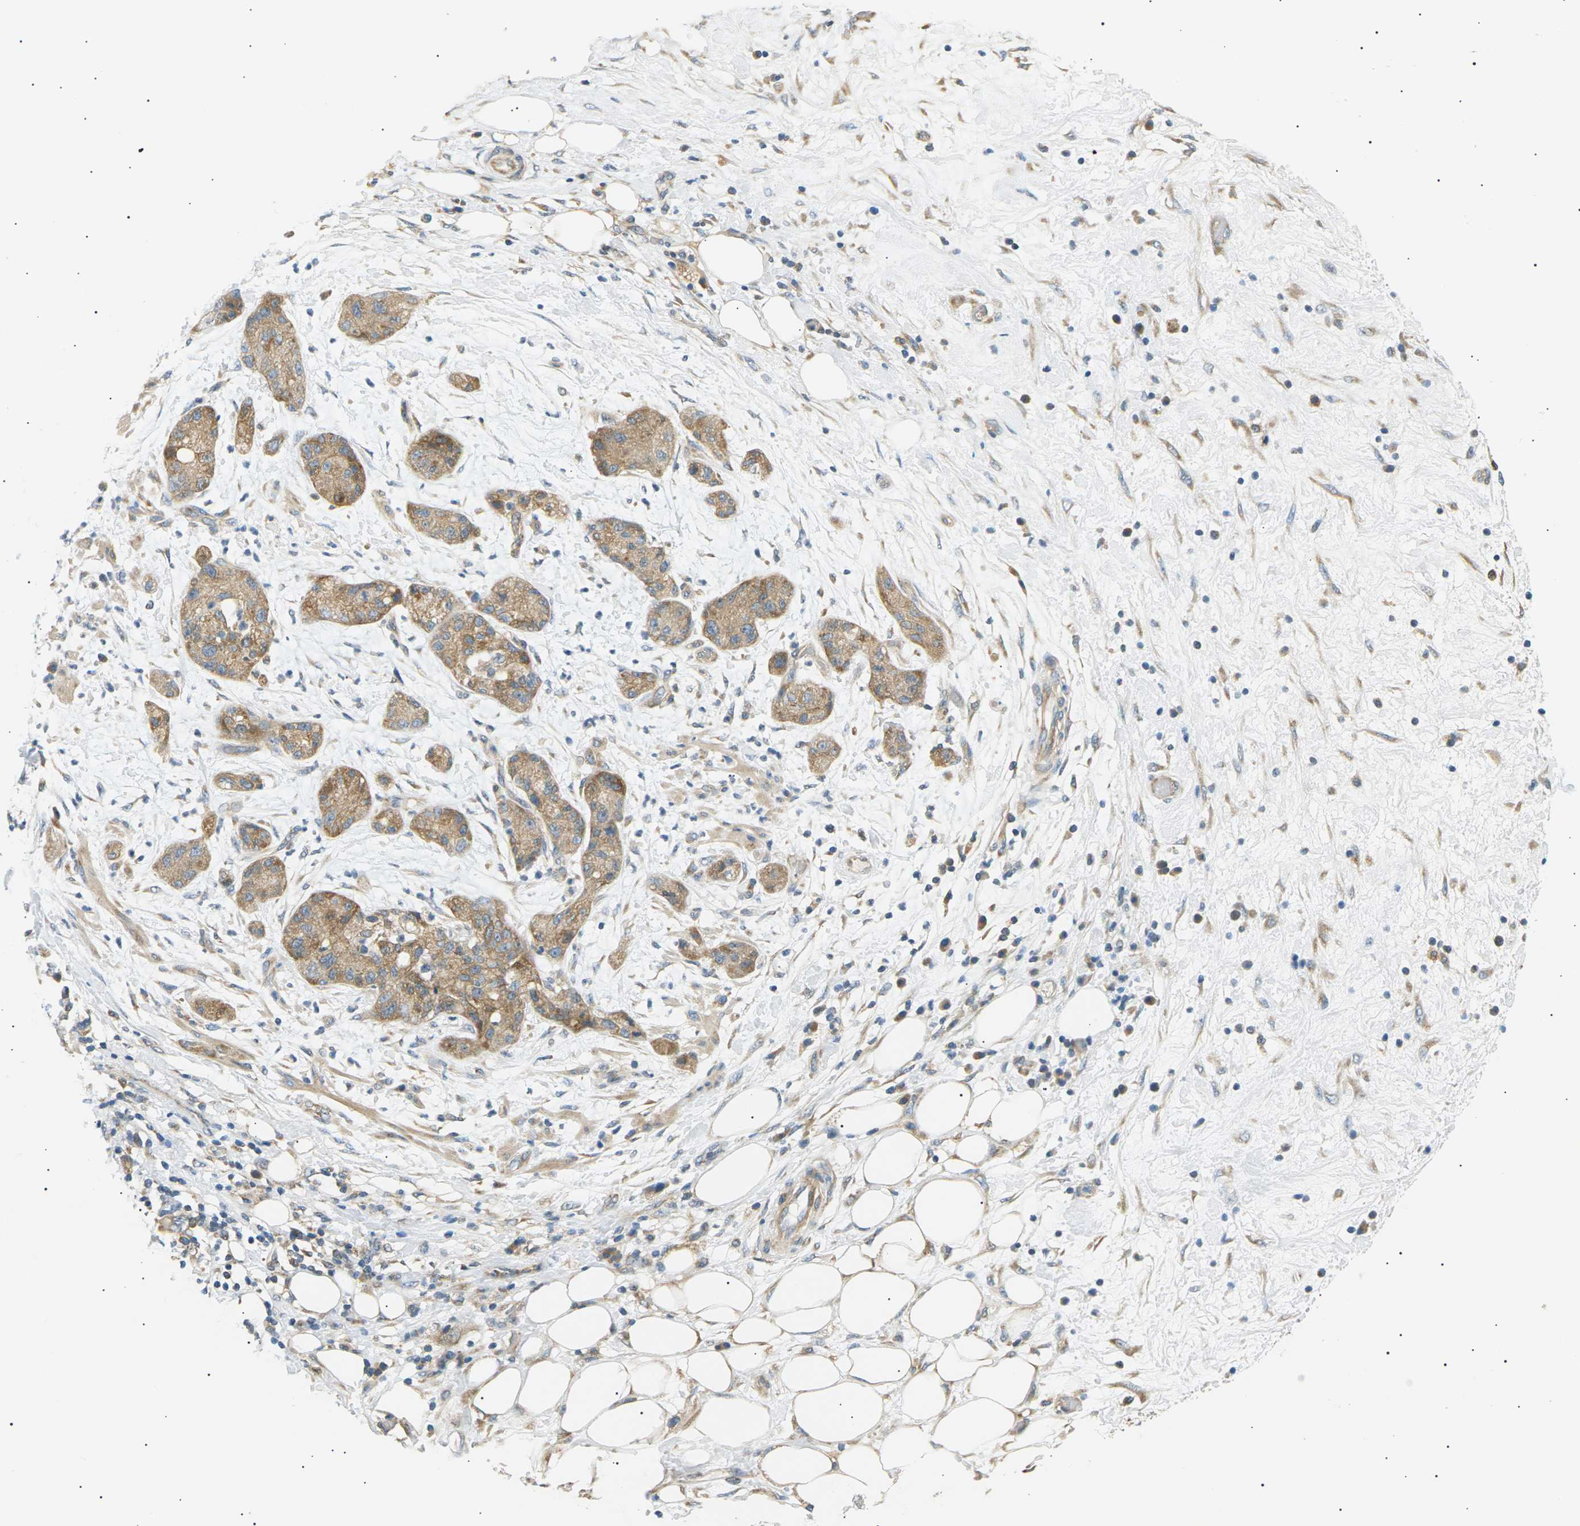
{"staining": {"intensity": "moderate", "quantity": ">75%", "location": "cytoplasmic/membranous"}, "tissue": "pancreatic cancer", "cell_type": "Tumor cells", "image_type": "cancer", "snomed": [{"axis": "morphology", "description": "Adenocarcinoma, NOS"}, {"axis": "topography", "description": "Pancreas"}], "caption": "Protein positivity by IHC displays moderate cytoplasmic/membranous positivity in approximately >75% of tumor cells in pancreatic adenocarcinoma.", "gene": "TBC1D8", "patient": {"sex": "female", "age": 78}}